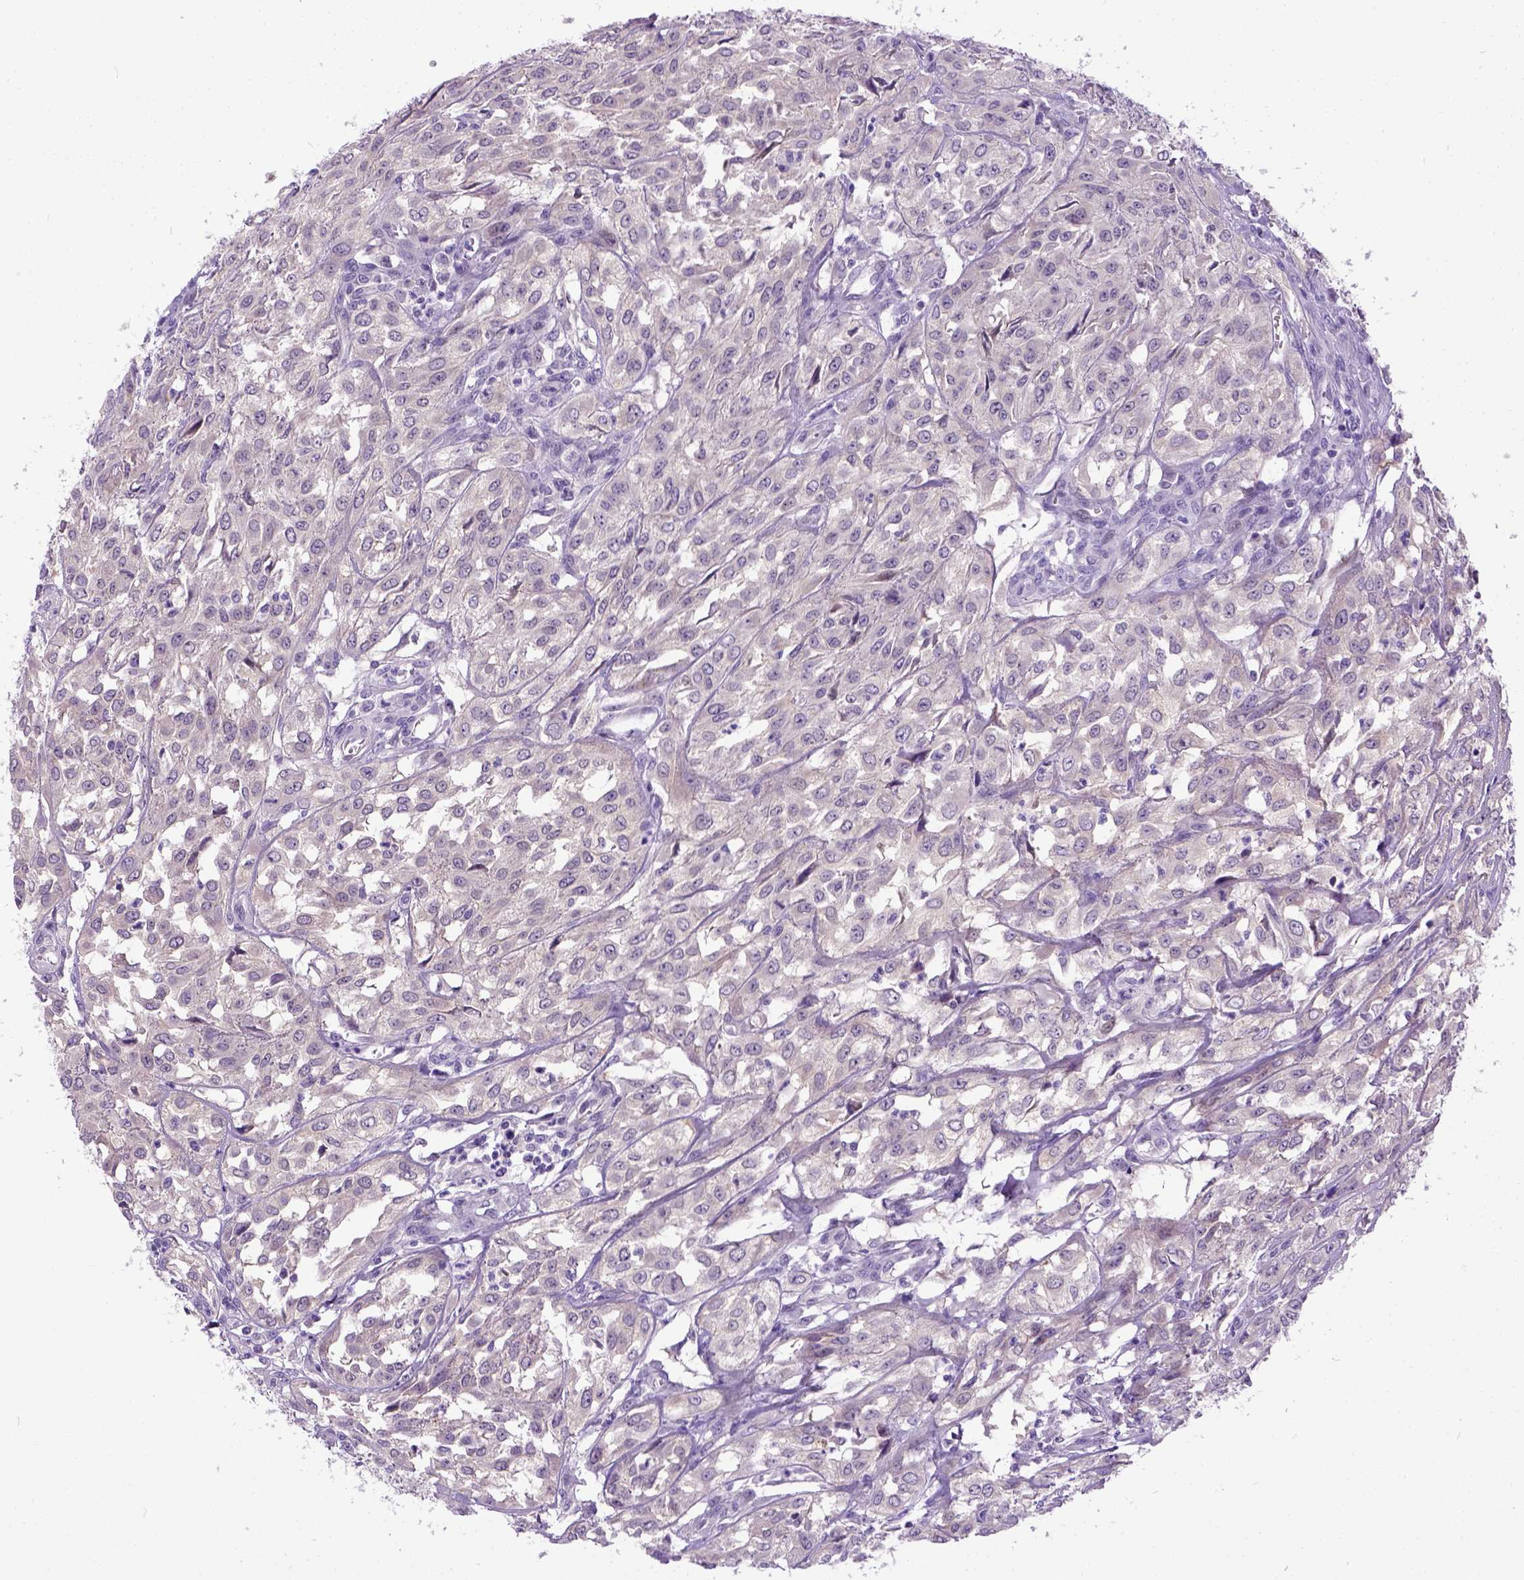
{"staining": {"intensity": "weak", "quantity": ">75%", "location": "cytoplasmic/membranous"}, "tissue": "urothelial cancer", "cell_type": "Tumor cells", "image_type": "cancer", "snomed": [{"axis": "morphology", "description": "Urothelial carcinoma, High grade"}, {"axis": "topography", "description": "Urinary bladder"}], "caption": "Weak cytoplasmic/membranous protein staining is present in approximately >75% of tumor cells in urothelial carcinoma (high-grade). (IHC, brightfield microscopy, high magnification).", "gene": "NEK5", "patient": {"sex": "male", "age": 67}}